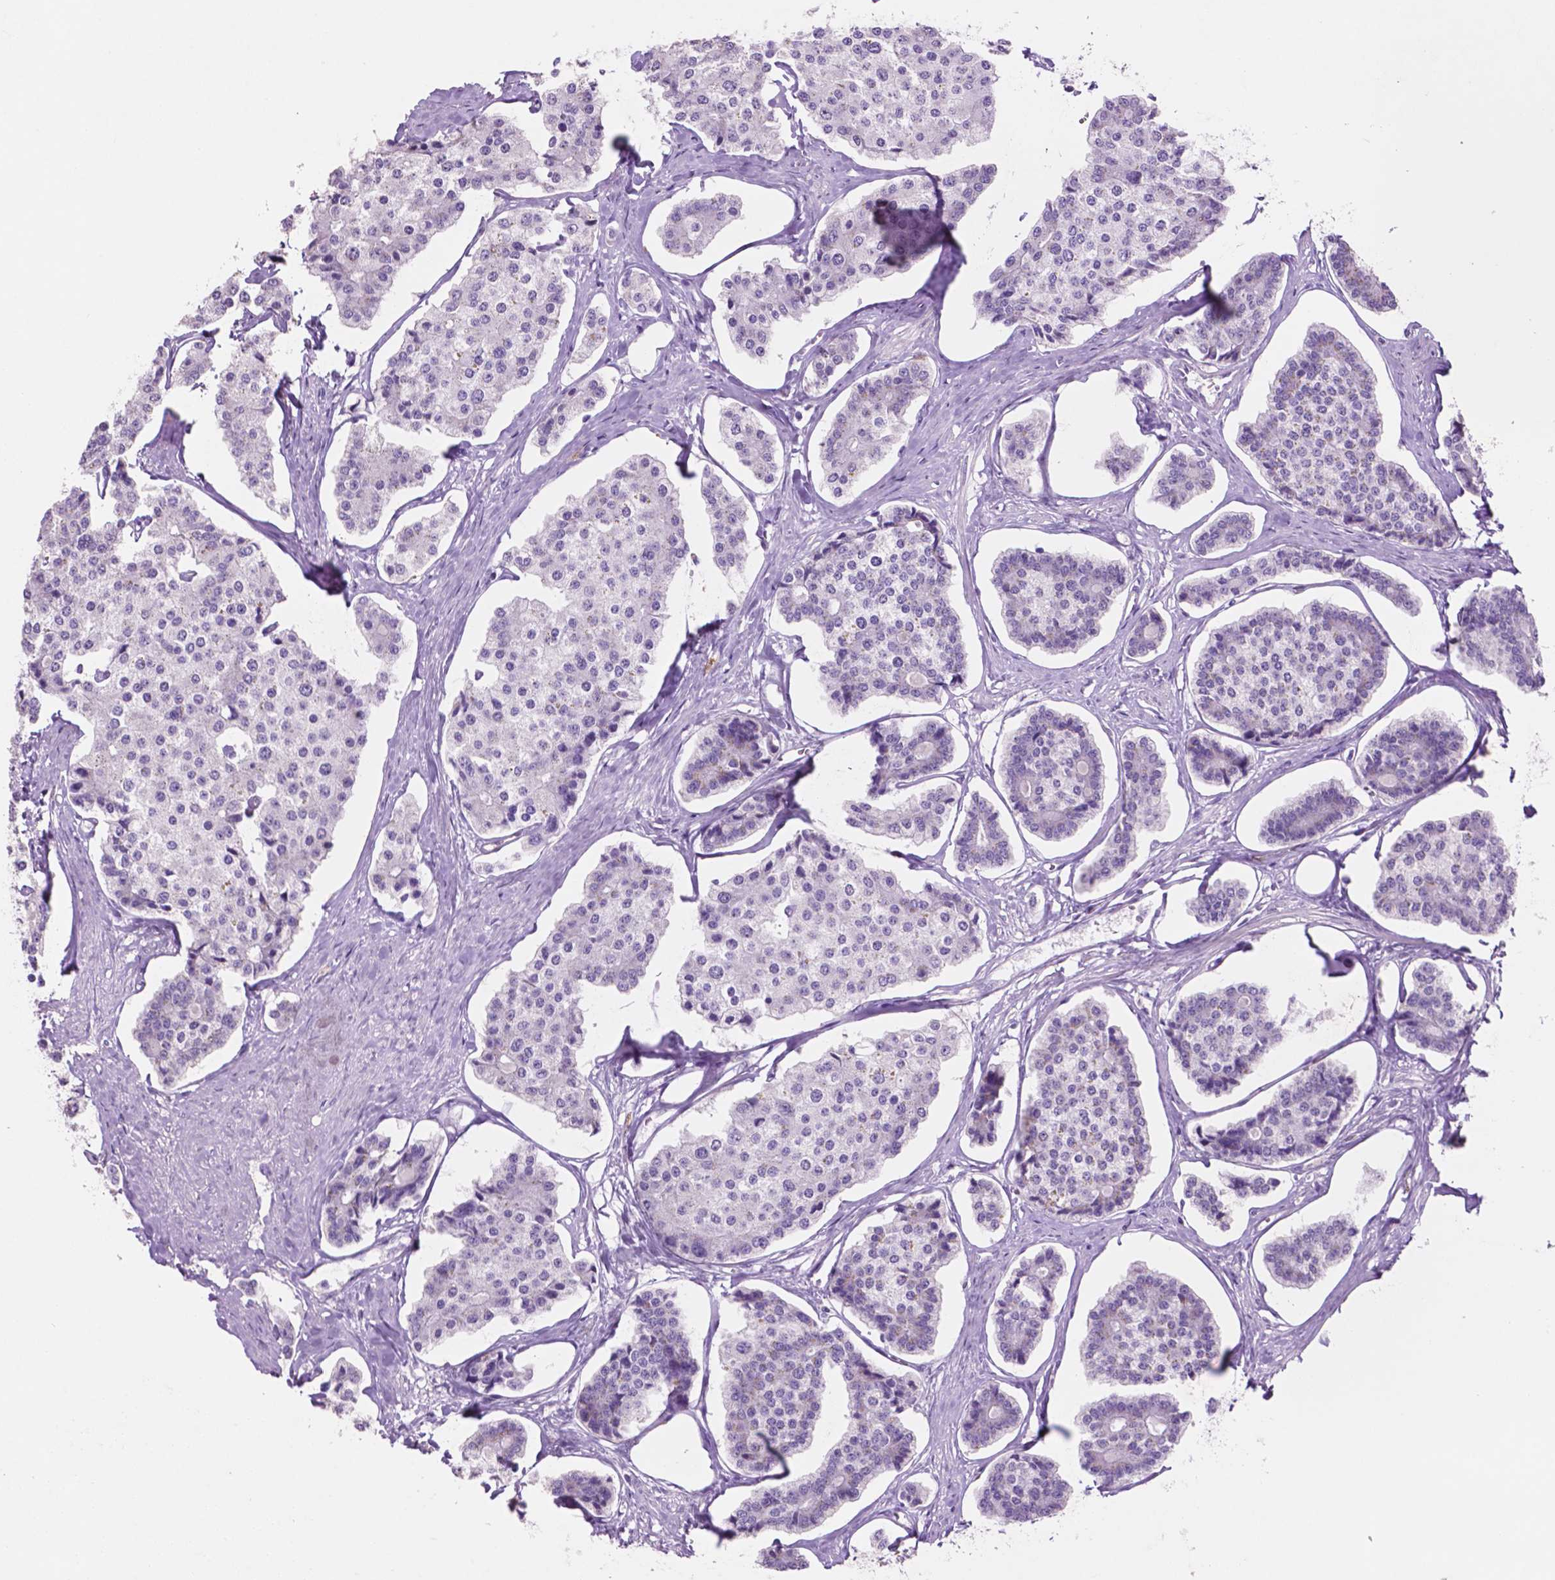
{"staining": {"intensity": "negative", "quantity": "none", "location": "none"}, "tissue": "carcinoid", "cell_type": "Tumor cells", "image_type": "cancer", "snomed": [{"axis": "morphology", "description": "Carcinoid, malignant, NOS"}, {"axis": "topography", "description": "Small intestine"}], "caption": "Tumor cells are negative for protein expression in human carcinoid (malignant).", "gene": "IDO1", "patient": {"sex": "female", "age": 65}}